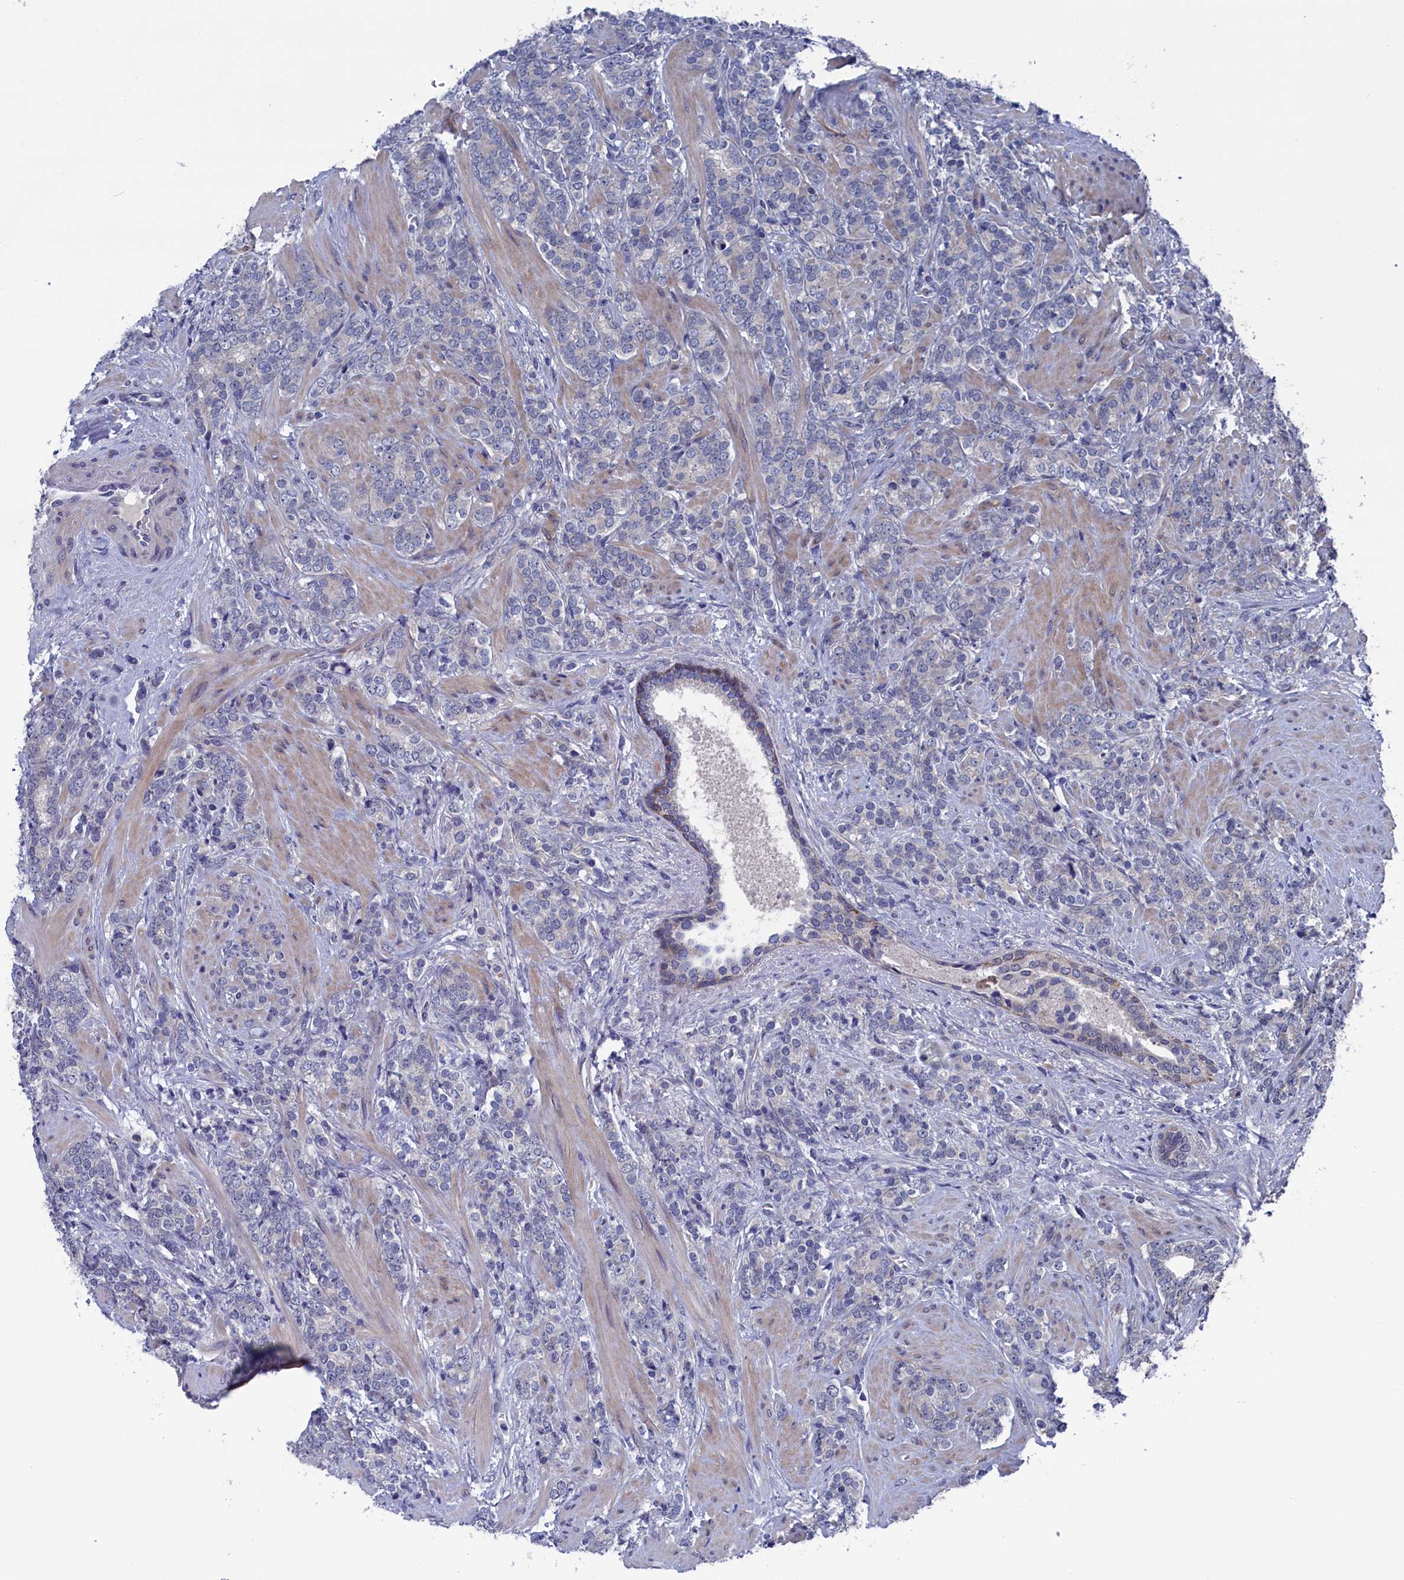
{"staining": {"intensity": "negative", "quantity": "none", "location": "none"}, "tissue": "prostate cancer", "cell_type": "Tumor cells", "image_type": "cancer", "snomed": [{"axis": "morphology", "description": "Adenocarcinoma, High grade"}, {"axis": "topography", "description": "Prostate"}], "caption": "DAB immunohistochemical staining of human high-grade adenocarcinoma (prostate) demonstrates no significant staining in tumor cells.", "gene": "SPATA13", "patient": {"sex": "male", "age": 64}}